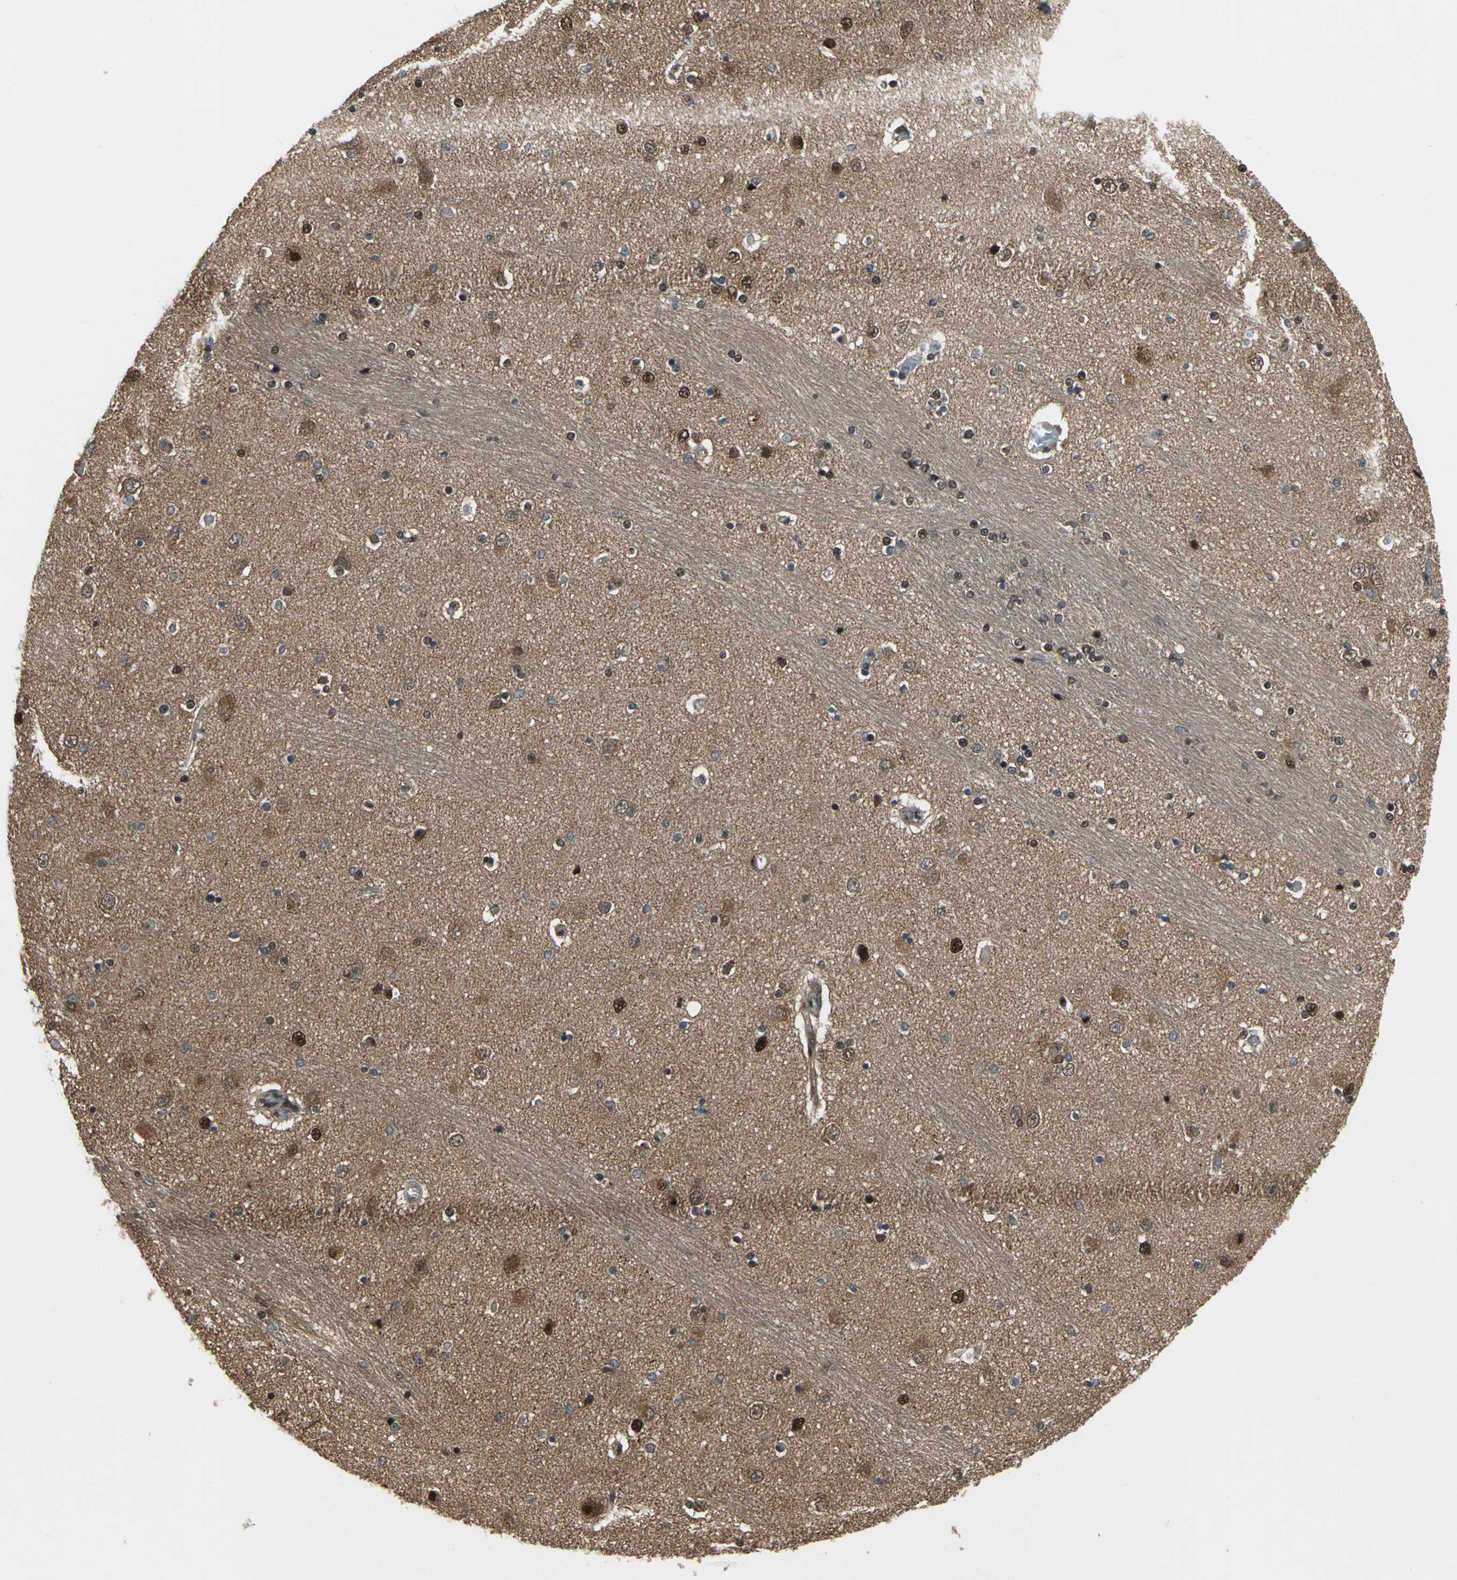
{"staining": {"intensity": "strong", "quantity": ">75%", "location": "cytoplasmic/membranous,nuclear"}, "tissue": "hippocampus", "cell_type": "Glial cells", "image_type": "normal", "snomed": [{"axis": "morphology", "description": "Normal tissue, NOS"}, {"axis": "topography", "description": "Hippocampus"}], "caption": "The micrograph demonstrates staining of benign hippocampus, revealing strong cytoplasmic/membranous,nuclear protein staining (brown color) within glial cells.", "gene": "COPS5", "patient": {"sex": "female", "age": 54}}